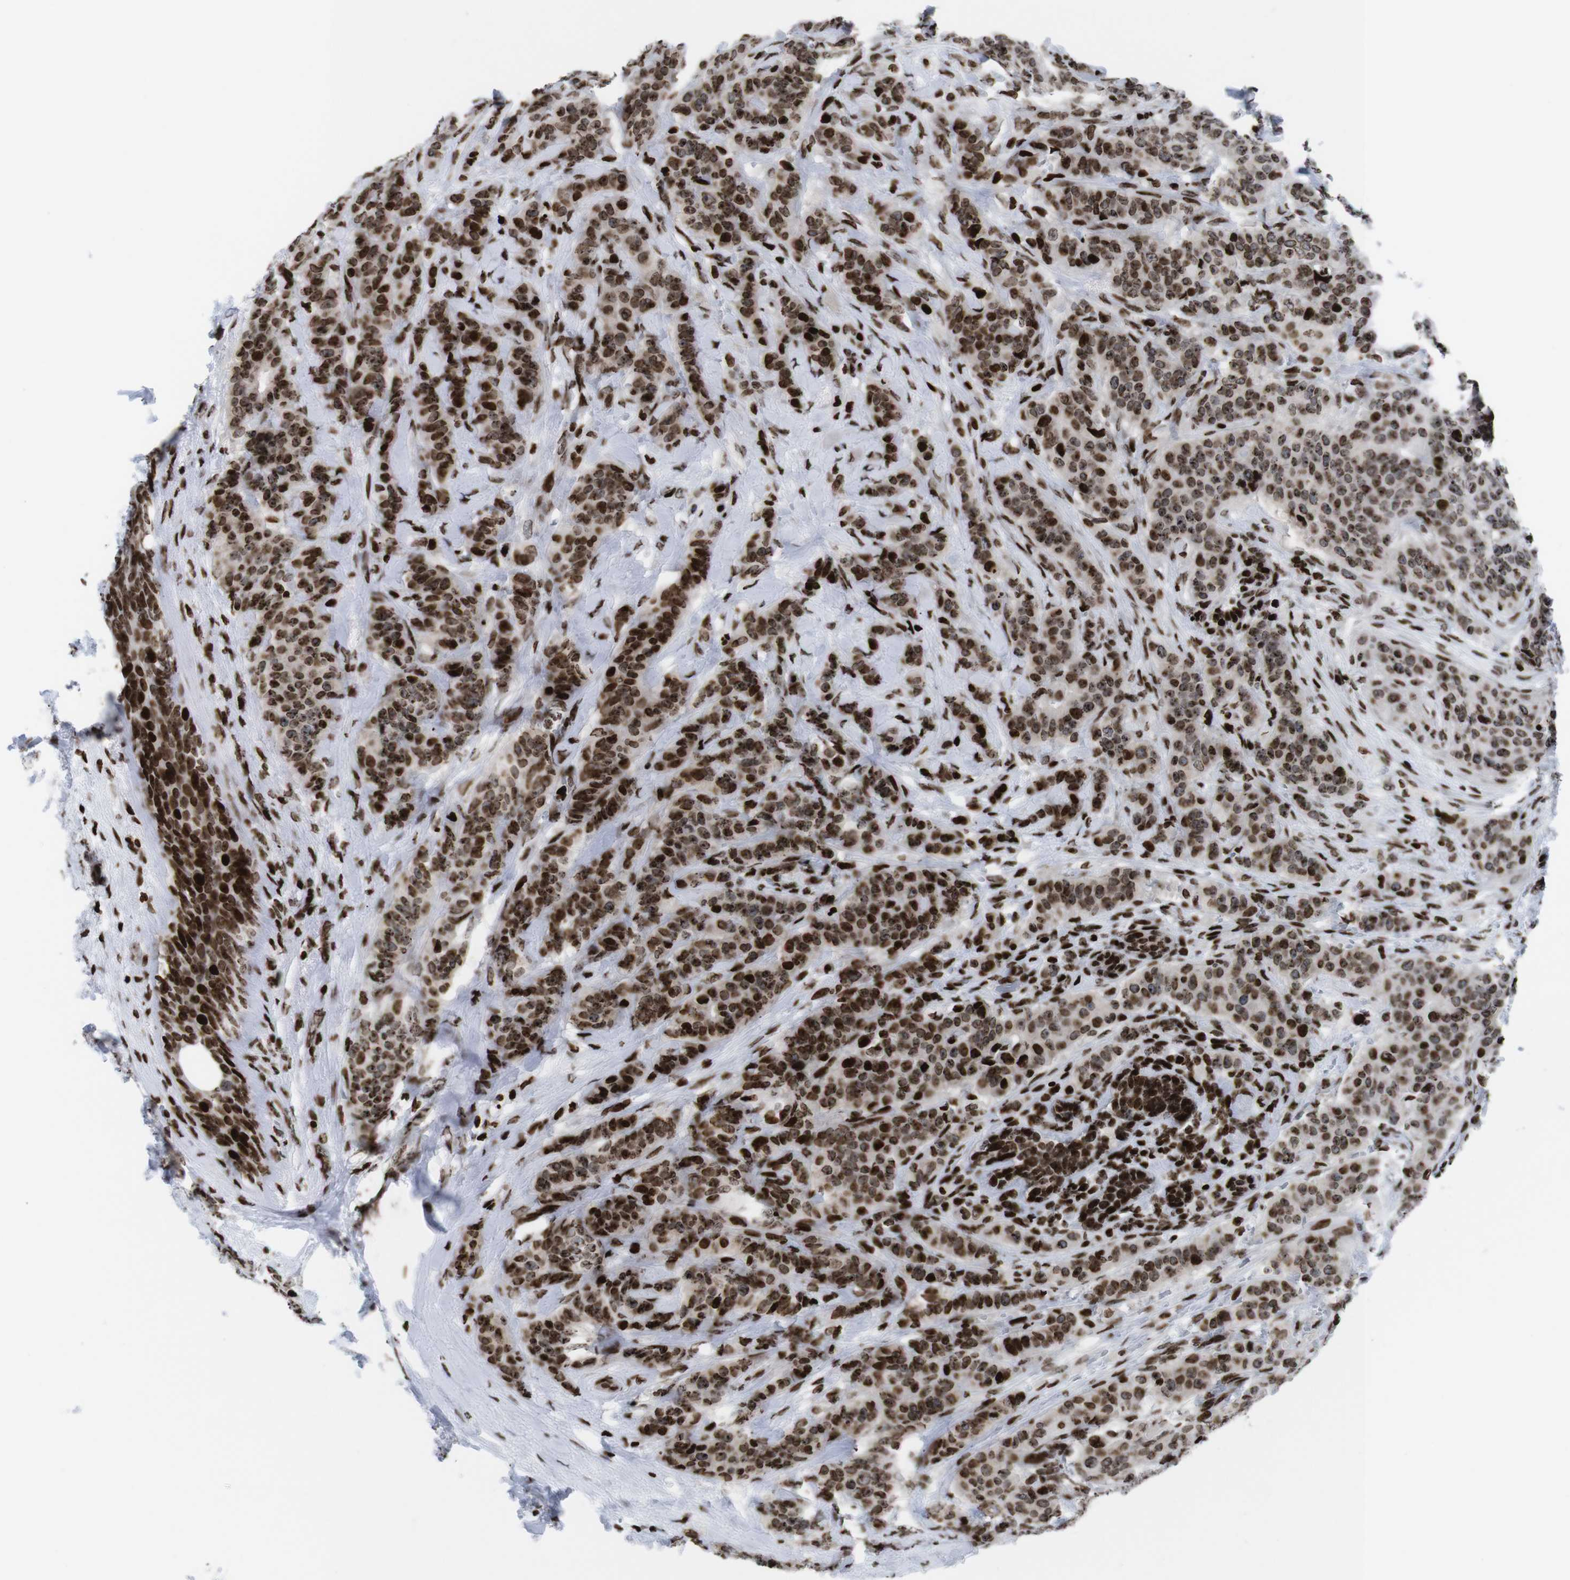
{"staining": {"intensity": "strong", "quantity": ">75%", "location": "nuclear"}, "tissue": "breast cancer", "cell_type": "Tumor cells", "image_type": "cancer", "snomed": [{"axis": "morphology", "description": "Normal tissue, NOS"}, {"axis": "morphology", "description": "Duct carcinoma"}, {"axis": "topography", "description": "Breast"}], "caption": "Human breast cancer (intraductal carcinoma) stained with a brown dye reveals strong nuclear positive positivity in about >75% of tumor cells.", "gene": "H1-4", "patient": {"sex": "female", "age": 40}}